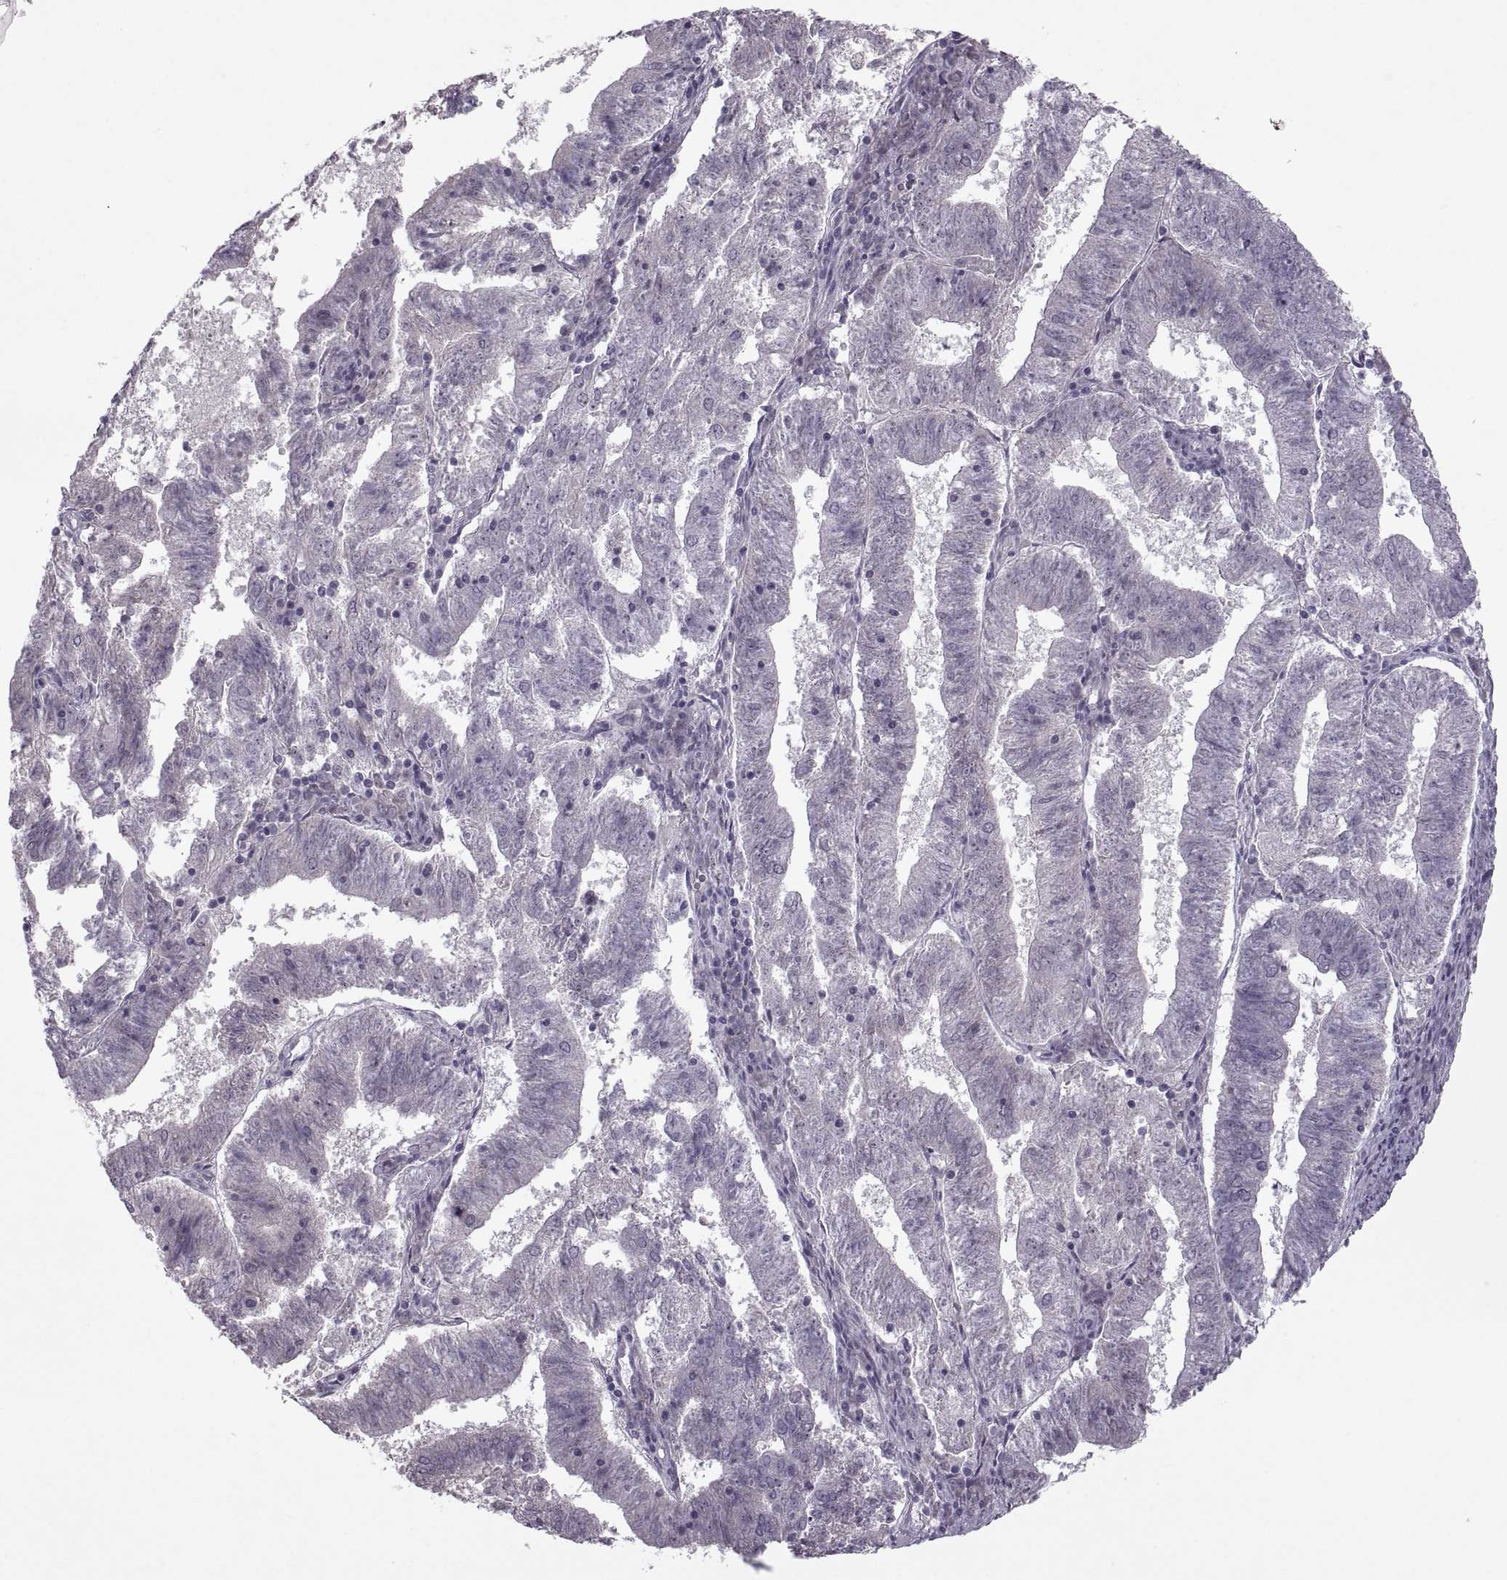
{"staining": {"intensity": "negative", "quantity": "none", "location": "none"}, "tissue": "endometrial cancer", "cell_type": "Tumor cells", "image_type": "cancer", "snomed": [{"axis": "morphology", "description": "Adenocarcinoma, NOS"}, {"axis": "topography", "description": "Endometrium"}], "caption": "Immunohistochemistry image of neoplastic tissue: endometrial adenocarcinoma stained with DAB (3,3'-diaminobenzidine) displays no significant protein expression in tumor cells. The staining is performed using DAB brown chromogen with nuclei counter-stained in using hematoxylin.", "gene": "MGAT4D", "patient": {"sex": "female", "age": 82}}